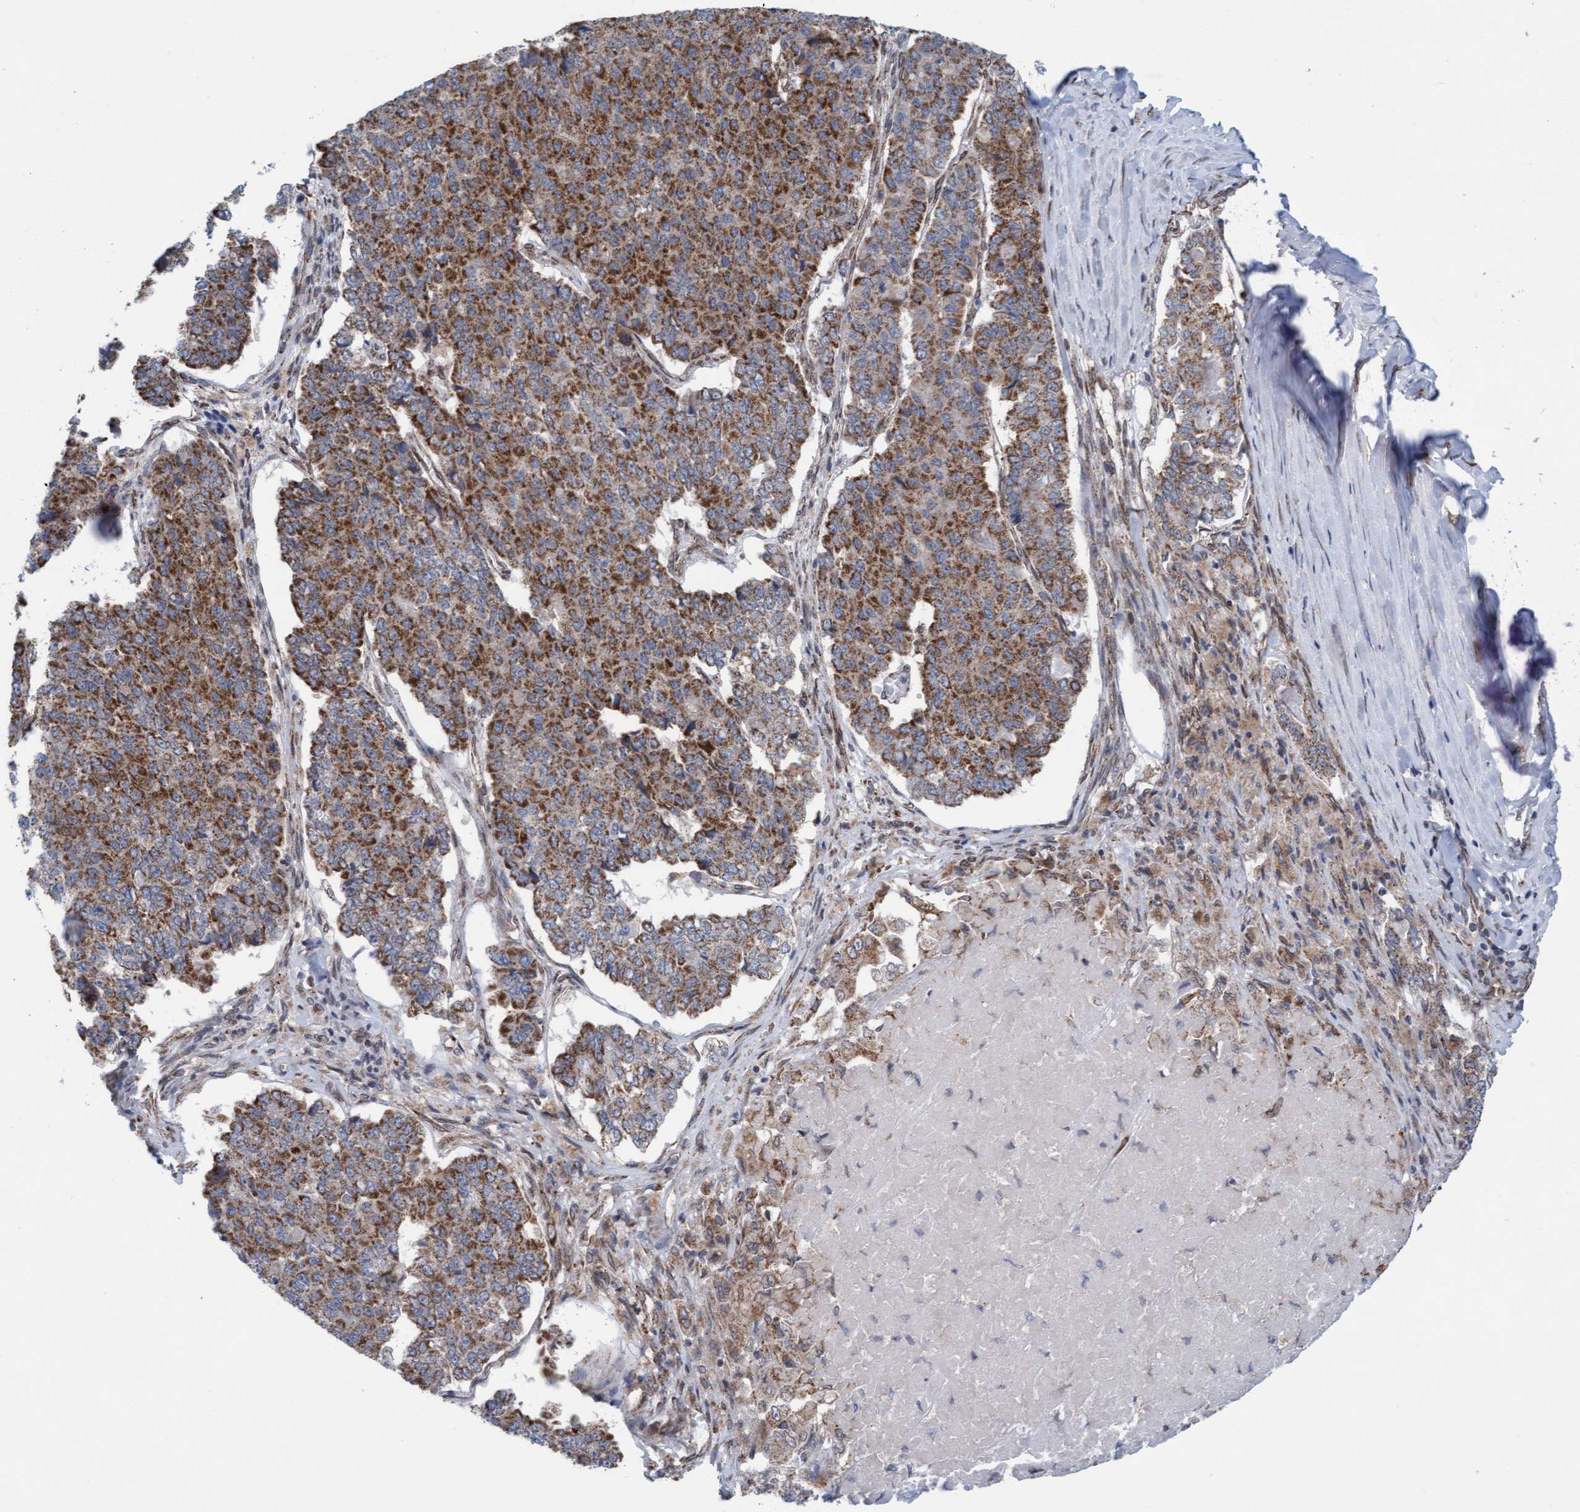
{"staining": {"intensity": "strong", "quantity": ">75%", "location": "cytoplasmic/membranous"}, "tissue": "pancreatic cancer", "cell_type": "Tumor cells", "image_type": "cancer", "snomed": [{"axis": "morphology", "description": "Adenocarcinoma, NOS"}, {"axis": "topography", "description": "Pancreas"}], "caption": "The photomicrograph reveals a brown stain indicating the presence of a protein in the cytoplasmic/membranous of tumor cells in pancreatic cancer (adenocarcinoma). Using DAB (brown) and hematoxylin (blue) stains, captured at high magnification using brightfield microscopy.", "gene": "MRPS23", "patient": {"sex": "male", "age": 50}}